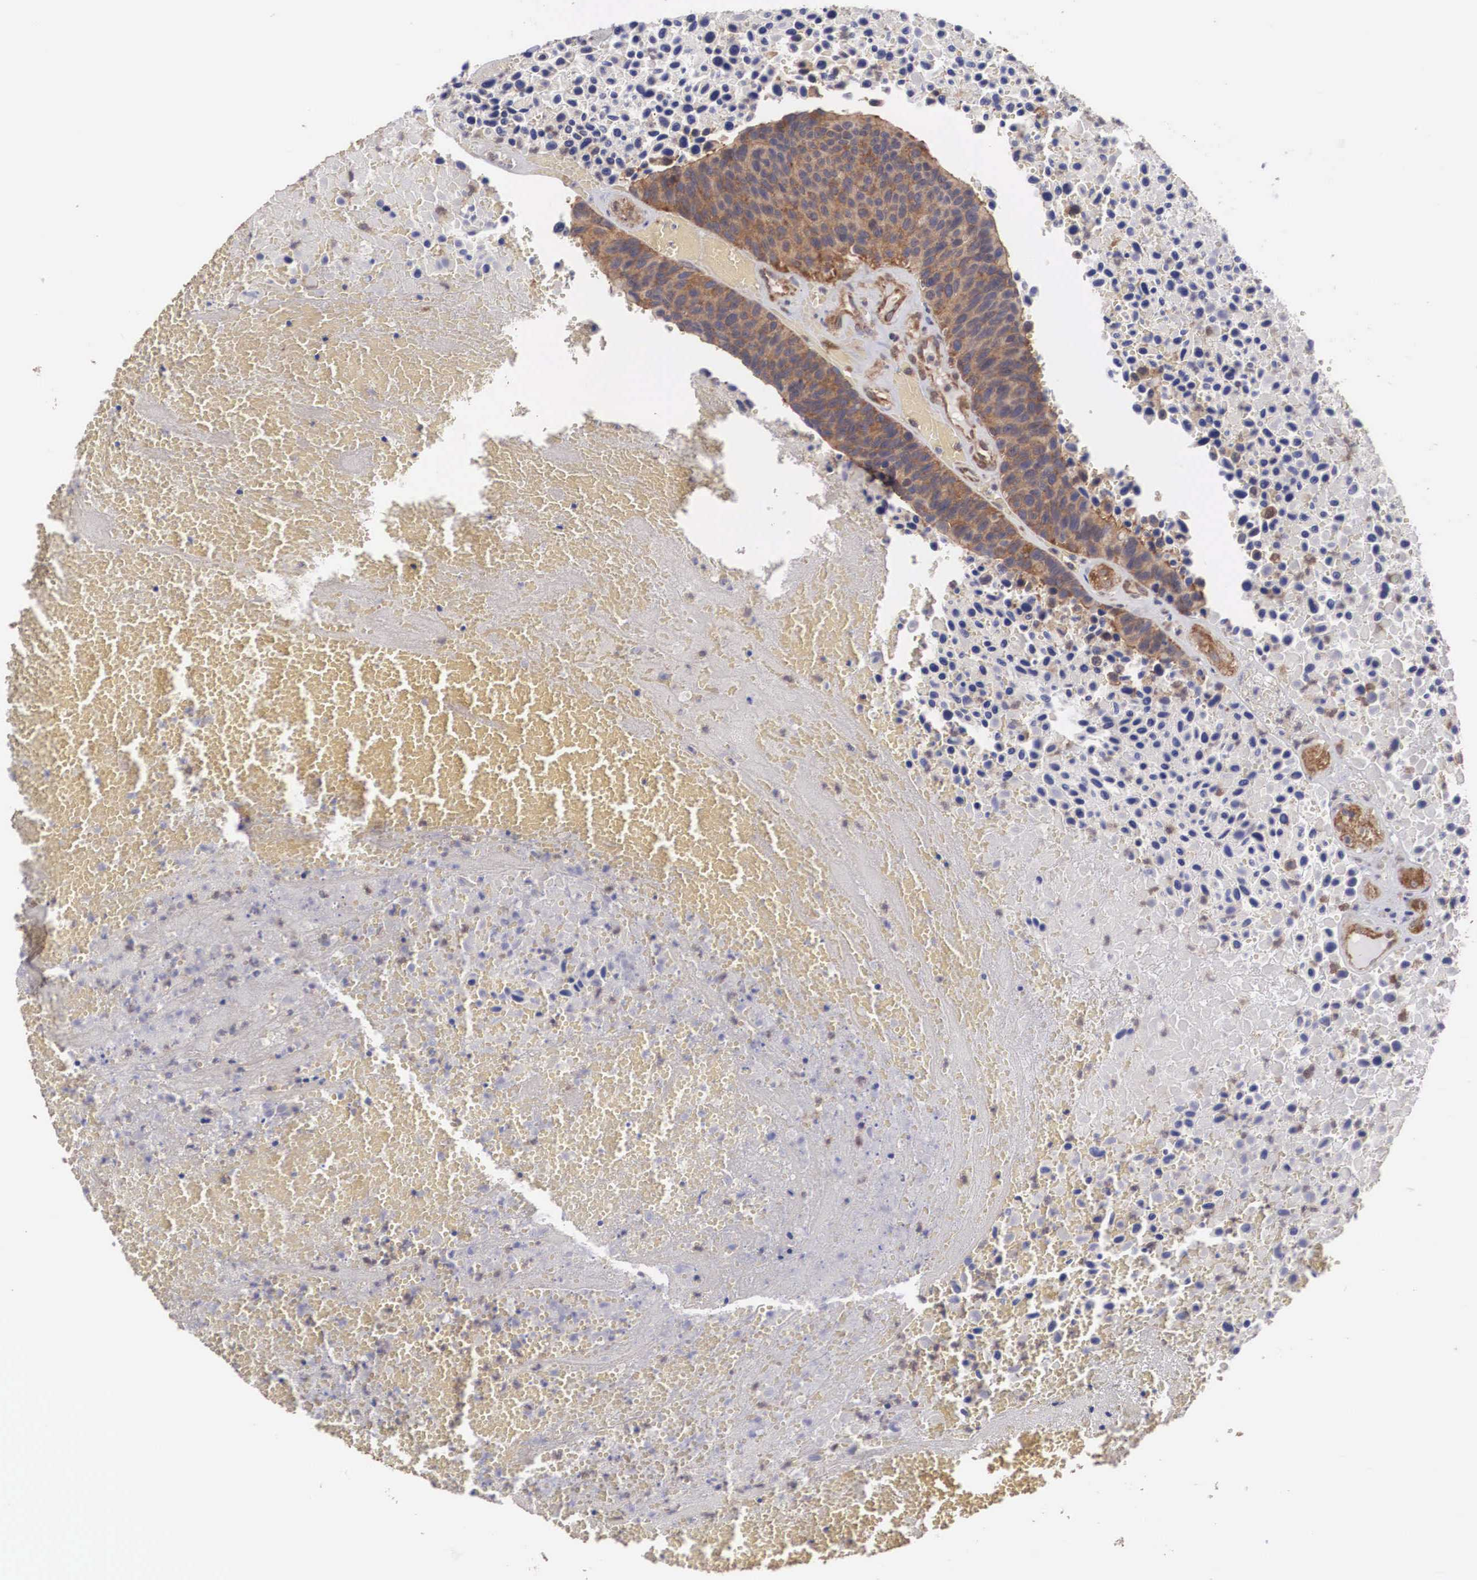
{"staining": {"intensity": "strong", "quantity": ">75%", "location": "cytoplasmic/membranous"}, "tissue": "urothelial cancer", "cell_type": "Tumor cells", "image_type": "cancer", "snomed": [{"axis": "morphology", "description": "Urothelial carcinoma, High grade"}, {"axis": "topography", "description": "Urinary bladder"}], "caption": "Immunohistochemistry (IHC) (DAB) staining of human urothelial cancer shows strong cytoplasmic/membranous protein staining in approximately >75% of tumor cells.", "gene": "DHRS1", "patient": {"sex": "male", "age": 66}}